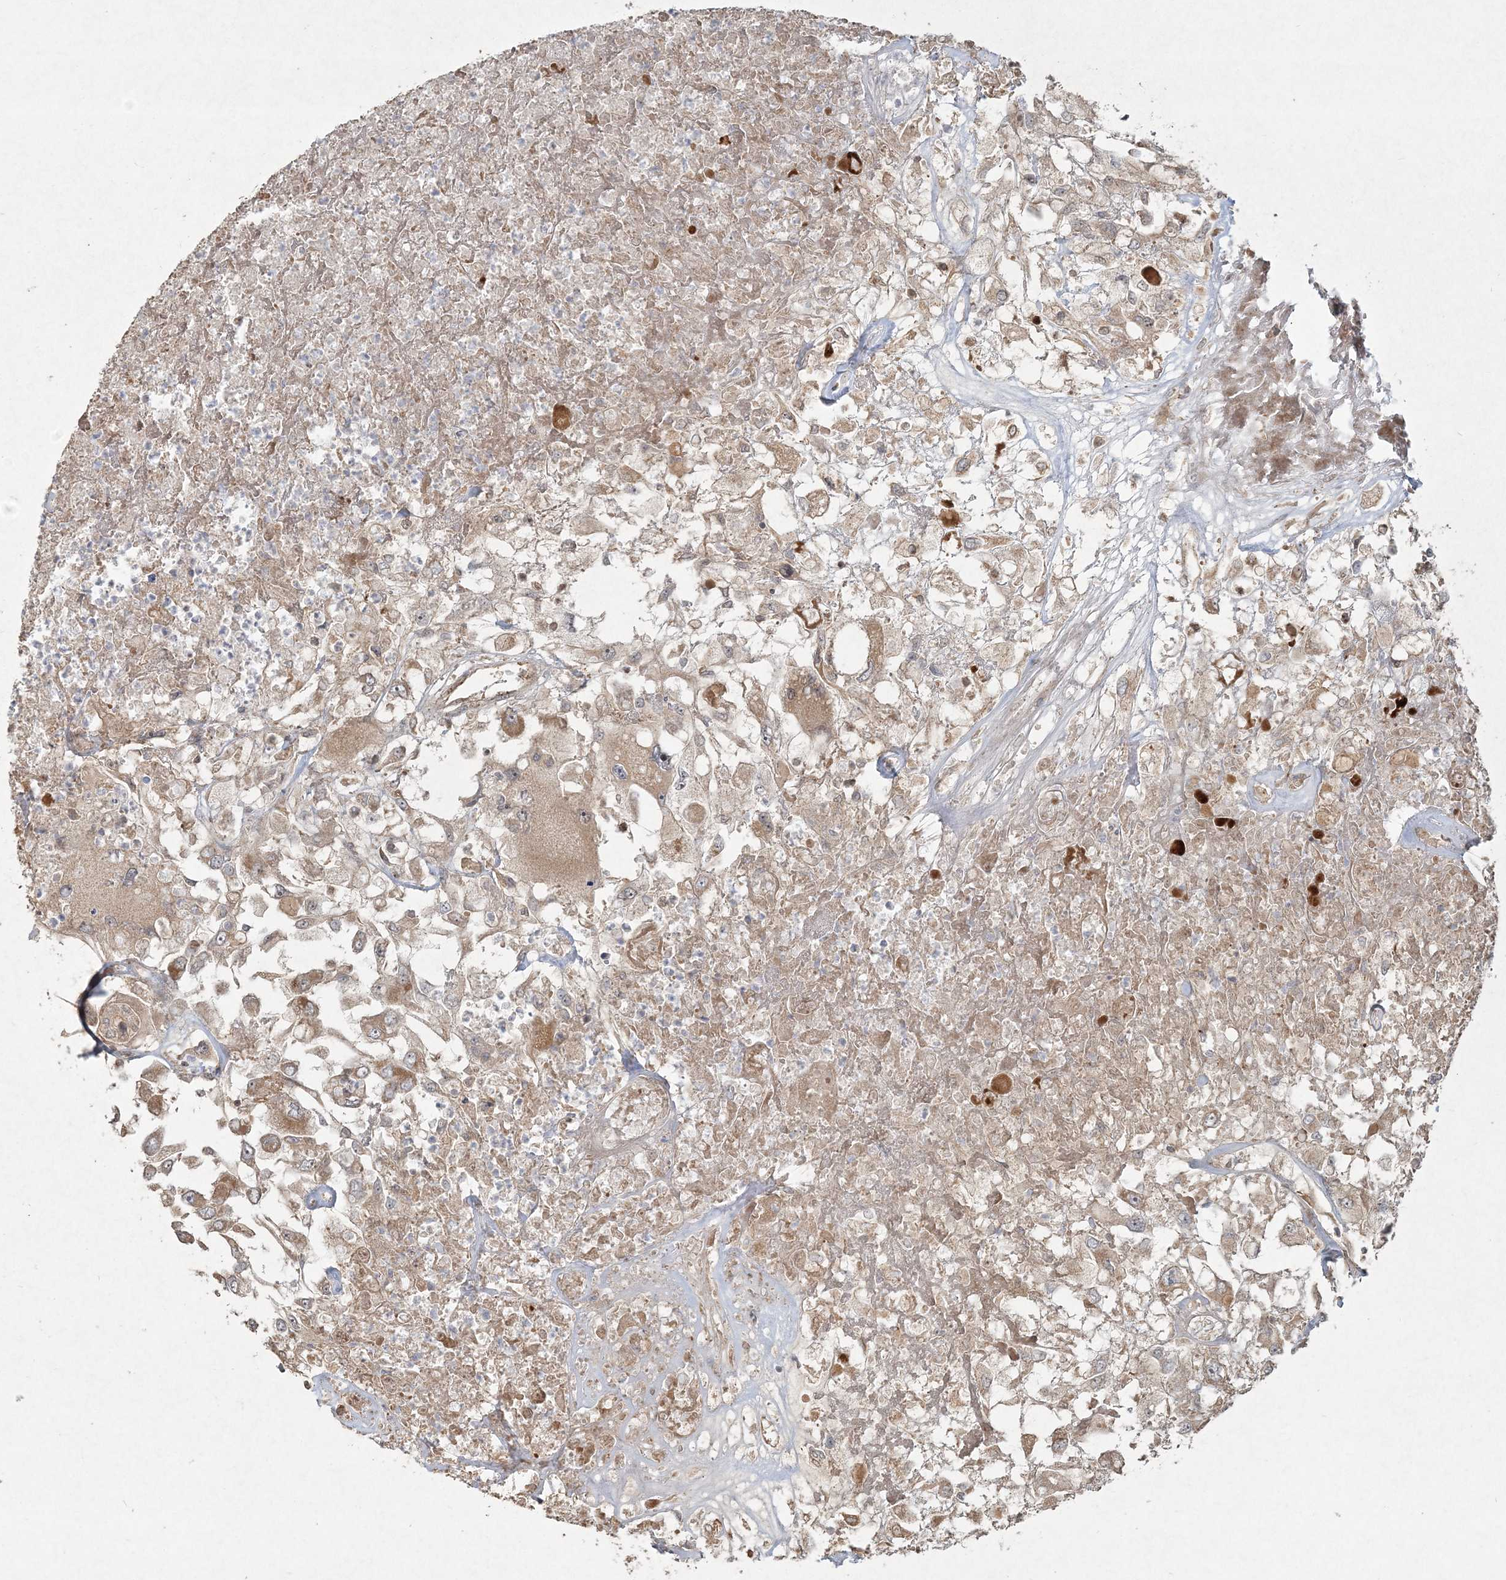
{"staining": {"intensity": "moderate", "quantity": "<25%", "location": "cytoplasmic/membranous"}, "tissue": "renal cancer", "cell_type": "Tumor cells", "image_type": "cancer", "snomed": [{"axis": "morphology", "description": "Adenocarcinoma, NOS"}, {"axis": "topography", "description": "Kidney"}], "caption": "Human renal adenocarcinoma stained for a protein (brown) displays moderate cytoplasmic/membranous positive staining in about <25% of tumor cells.", "gene": "ANAPC16", "patient": {"sex": "female", "age": 52}}